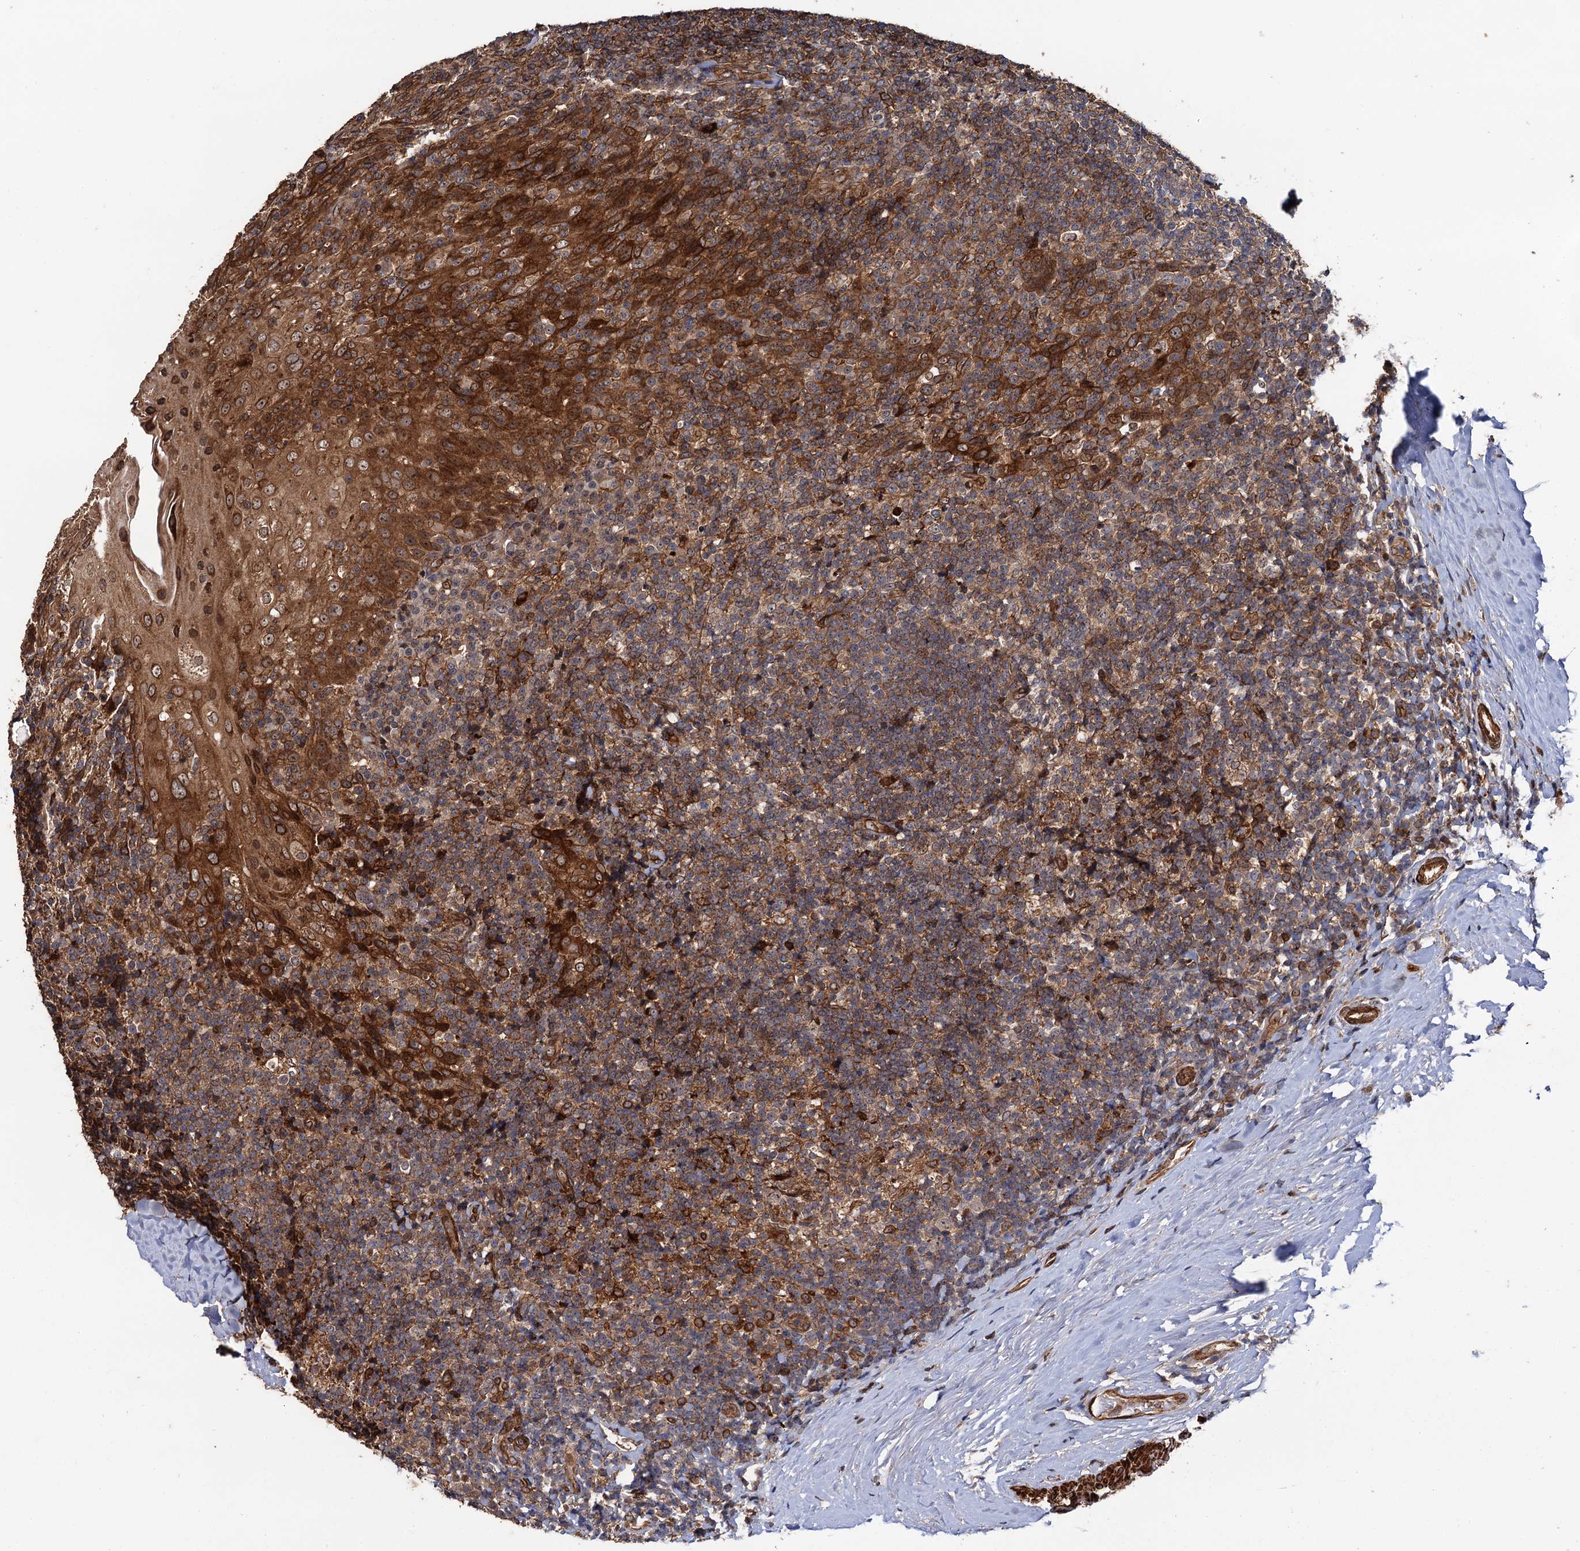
{"staining": {"intensity": "moderate", "quantity": ">75%", "location": "cytoplasmic/membranous"}, "tissue": "tonsil", "cell_type": "Germinal center cells", "image_type": "normal", "snomed": [{"axis": "morphology", "description": "Normal tissue, NOS"}, {"axis": "topography", "description": "Tonsil"}], "caption": "Immunohistochemical staining of benign human tonsil shows >75% levels of moderate cytoplasmic/membranous protein positivity in approximately >75% of germinal center cells.", "gene": "BORA", "patient": {"sex": "male", "age": 37}}